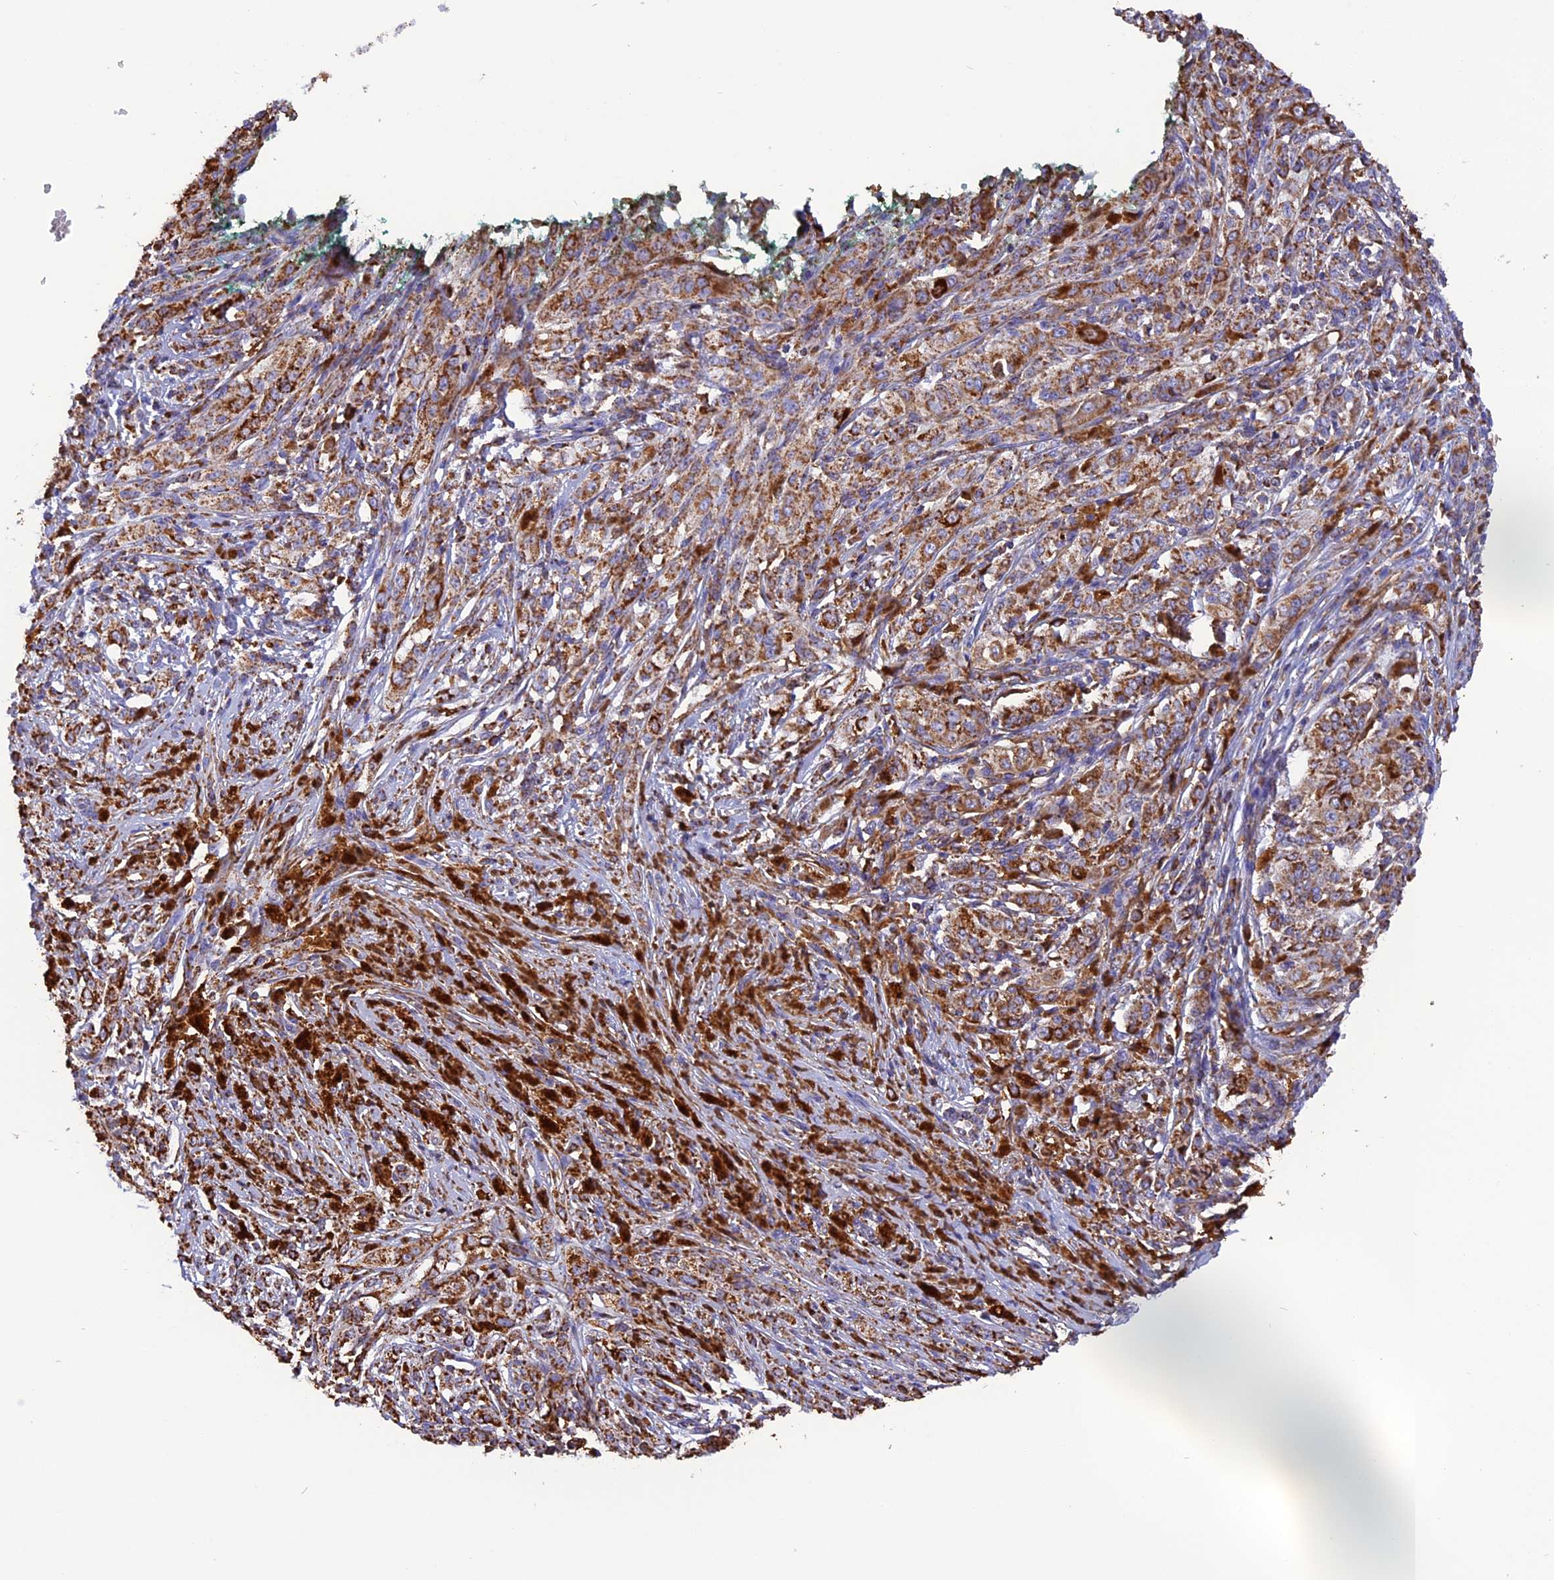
{"staining": {"intensity": "moderate", "quantity": ">75%", "location": "cytoplasmic/membranous"}, "tissue": "melanoma", "cell_type": "Tumor cells", "image_type": "cancer", "snomed": [{"axis": "morphology", "description": "Malignant melanoma, NOS"}, {"axis": "topography", "description": "Skin"}], "caption": "Tumor cells demonstrate medium levels of moderate cytoplasmic/membranous staining in about >75% of cells in malignant melanoma. Using DAB (brown) and hematoxylin (blue) stains, captured at high magnification using brightfield microscopy.", "gene": "KCNG1", "patient": {"sex": "female", "age": 52}}